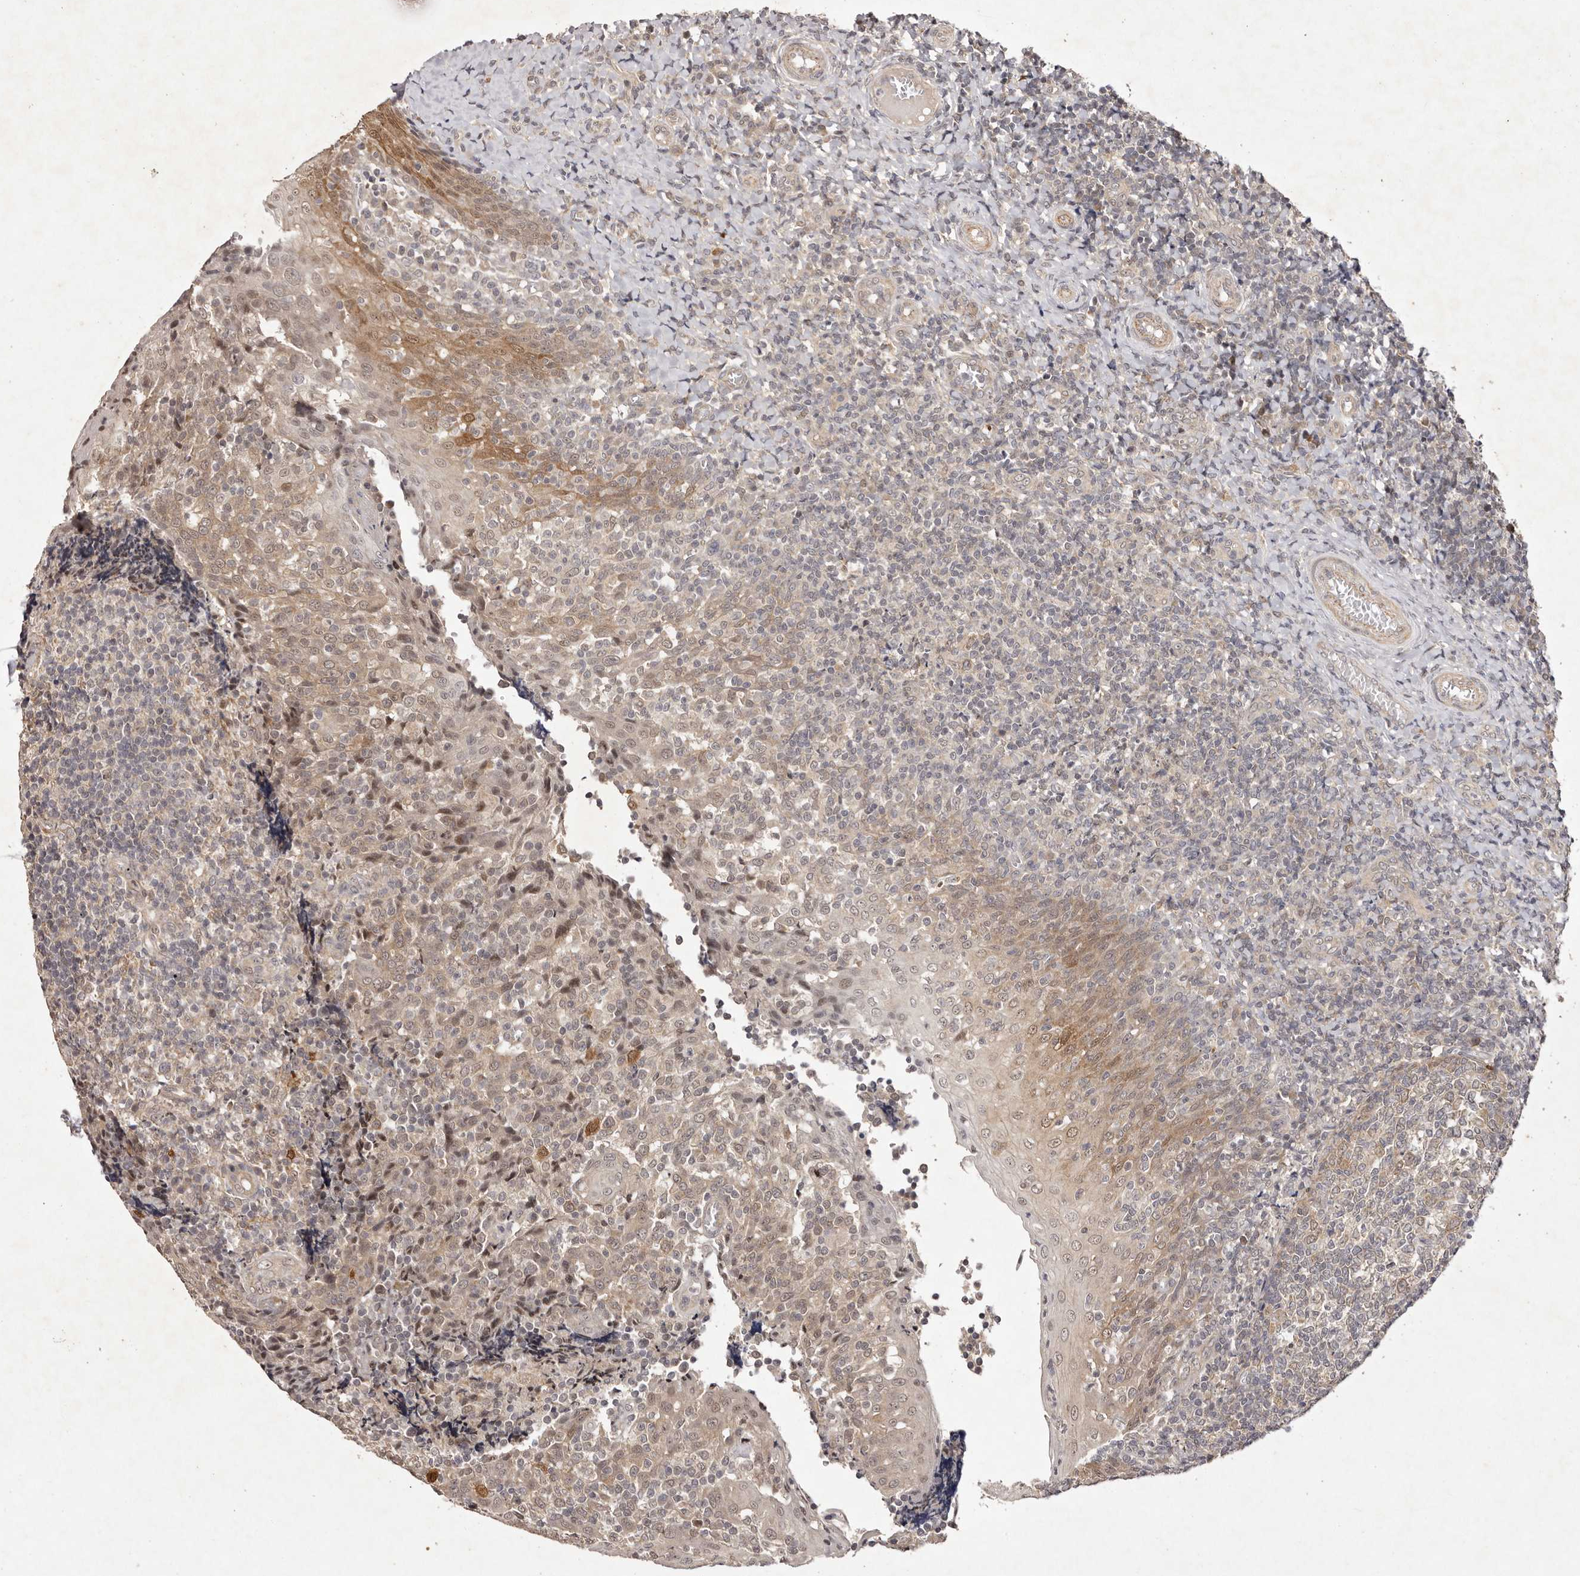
{"staining": {"intensity": "weak", "quantity": "<25%", "location": "cytoplasmic/membranous"}, "tissue": "tonsil", "cell_type": "Germinal center cells", "image_type": "normal", "snomed": [{"axis": "morphology", "description": "Normal tissue, NOS"}, {"axis": "topography", "description": "Tonsil"}], "caption": "Immunohistochemistry photomicrograph of normal tonsil stained for a protein (brown), which demonstrates no positivity in germinal center cells.", "gene": "BUD31", "patient": {"sex": "female", "age": 19}}